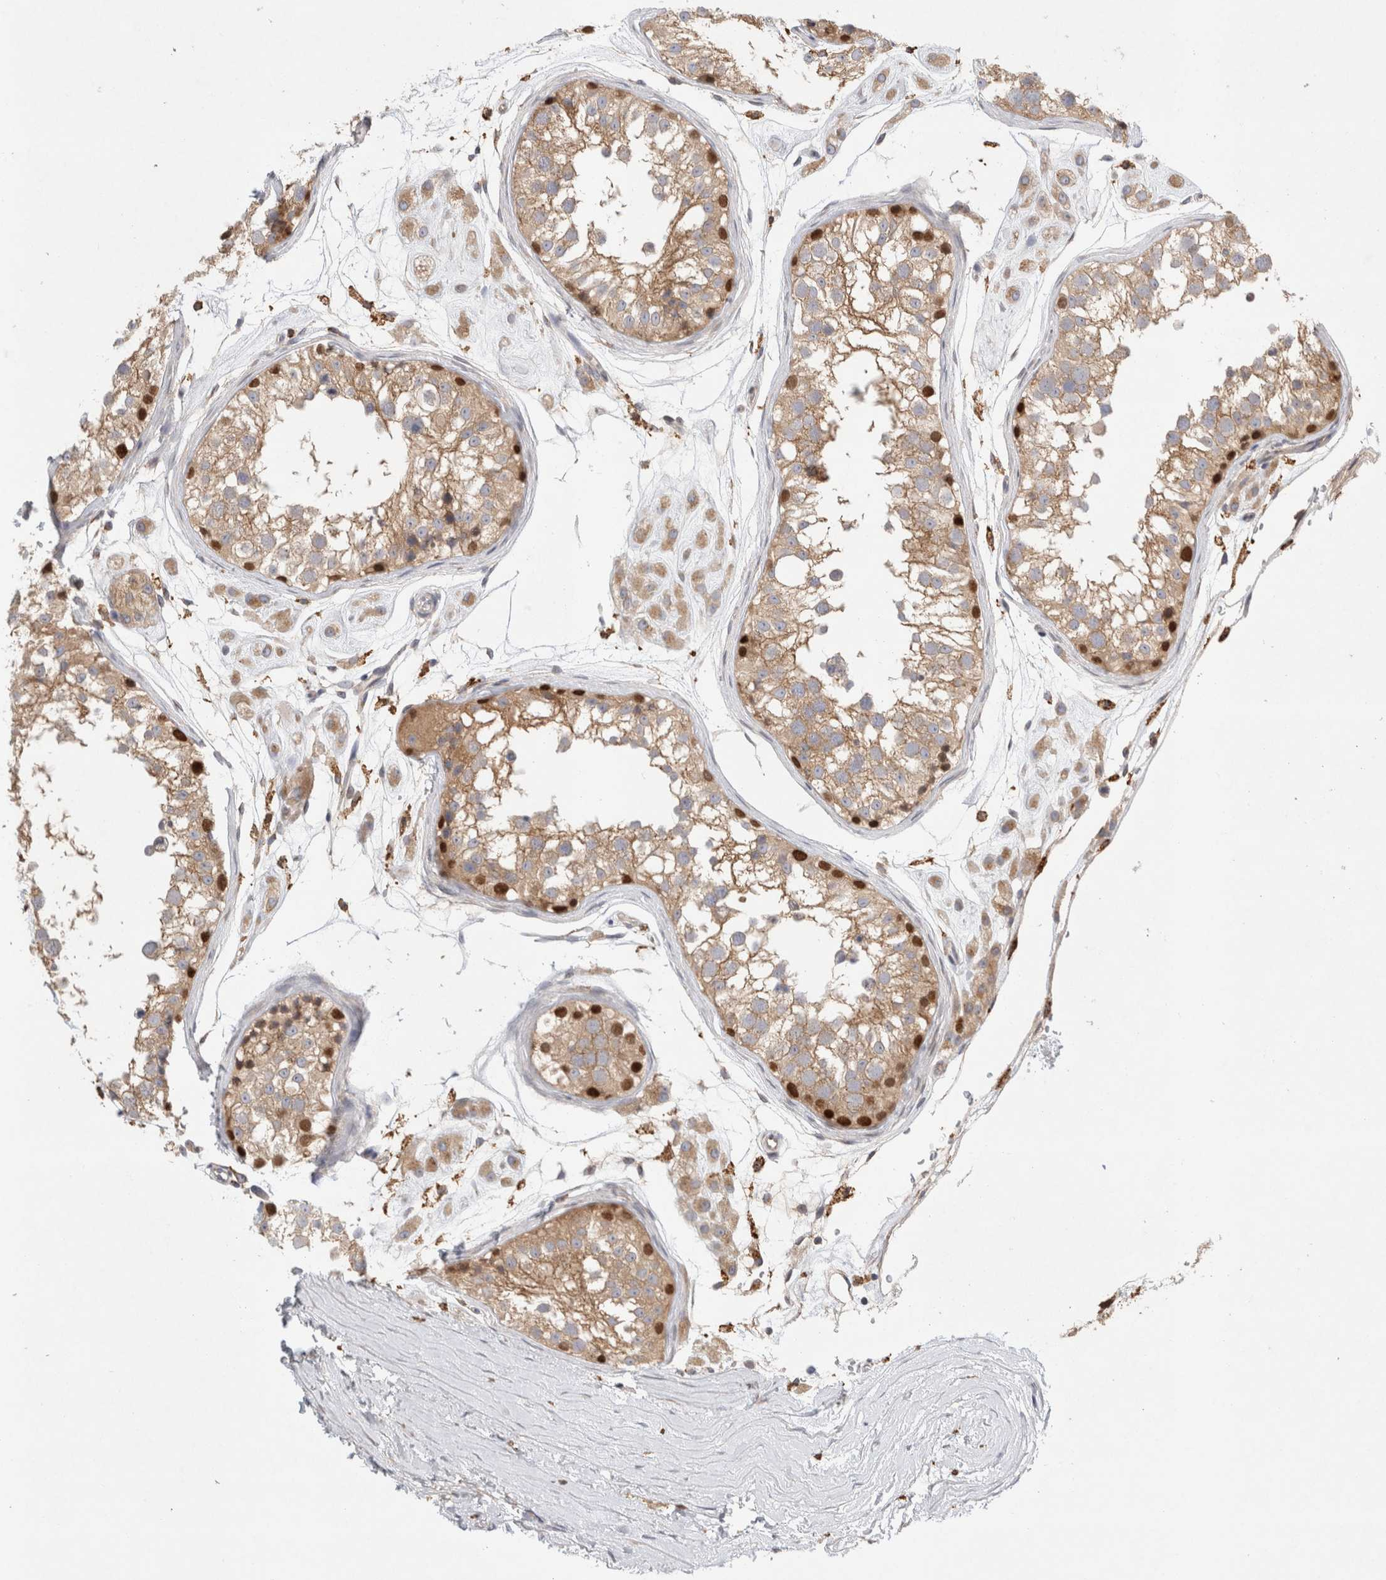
{"staining": {"intensity": "strong", "quantity": "25%-75%", "location": "cytoplasmic/membranous,nuclear"}, "tissue": "testis", "cell_type": "Cells in seminiferous ducts", "image_type": "normal", "snomed": [{"axis": "morphology", "description": "Normal tissue, NOS"}, {"axis": "morphology", "description": "Adenocarcinoma, metastatic, NOS"}, {"axis": "topography", "description": "Testis"}], "caption": "IHC staining of unremarkable testis, which reveals high levels of strong cytoplasmic/membranous,nuclear expression in approximately 25%-75% of cells in seminiferous ducts indicating strong cytoplasmic/membranous,nuclear protein expression. The staining was performed using DAB (3,3'-diaminobenzidine) (brown) for protein detection and nuclei were counterstained in hematoxylin (blue).", "gene": "CDCA7L", "patient": {"sex": "male", "age": 26}}